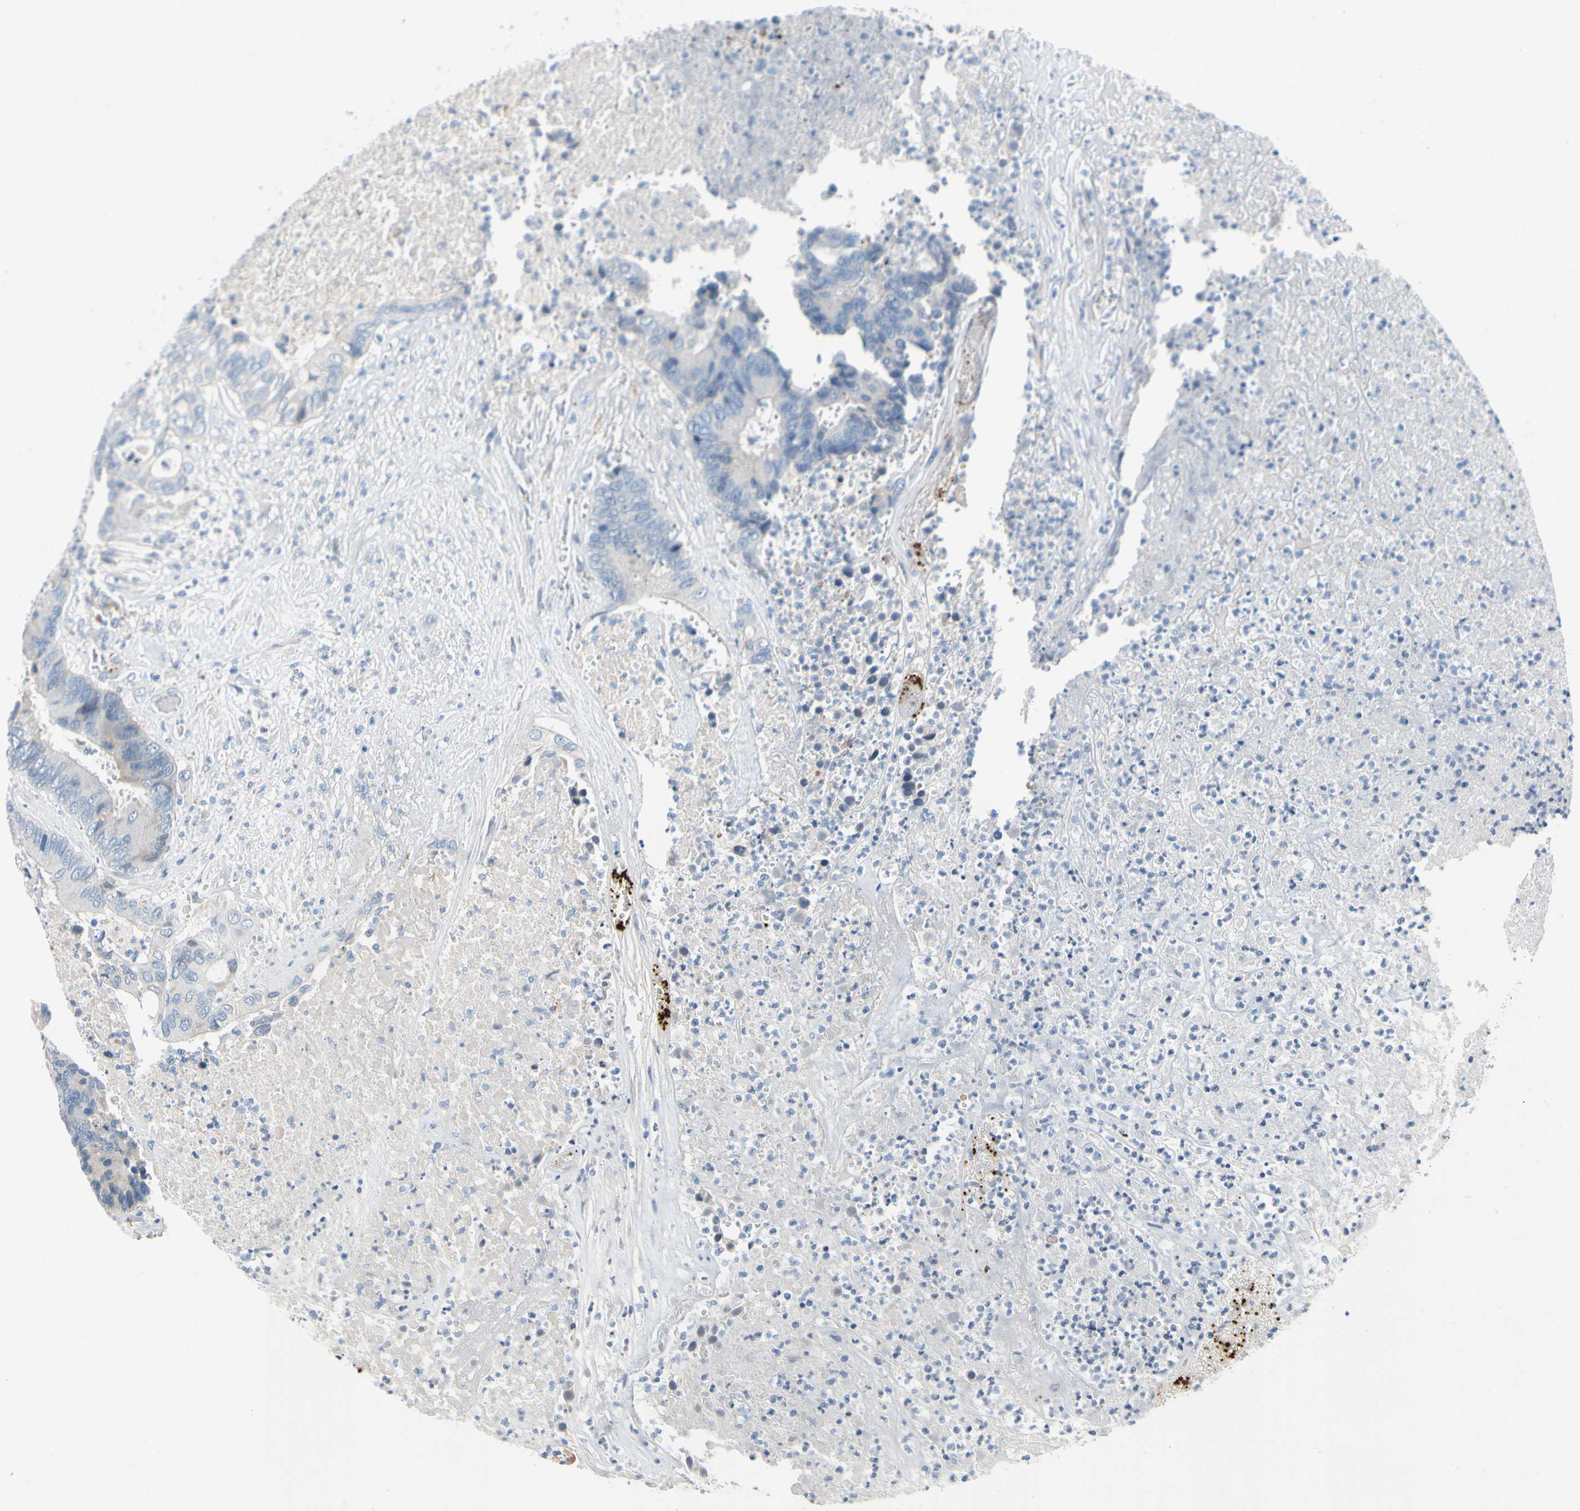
{"staining": {"intensity": "negative", "quantity": "none", "location": "none"}, "tissue": "colorectal cancer", "cell_type": "Tumor cells", "image_type": "cancer", "snomed": [{"axis": "morphology", "description": "Adenocarcinoma, NOS"}, {"axis": "topography", "description": "Rectum"}], "caption": "Adenocarcinoma (colorectal) was stained to show a protein in brown. There is no significant staining in tumor cells.", "gene": "PPBP", "patient": {"sex": "male", "age": 55}}